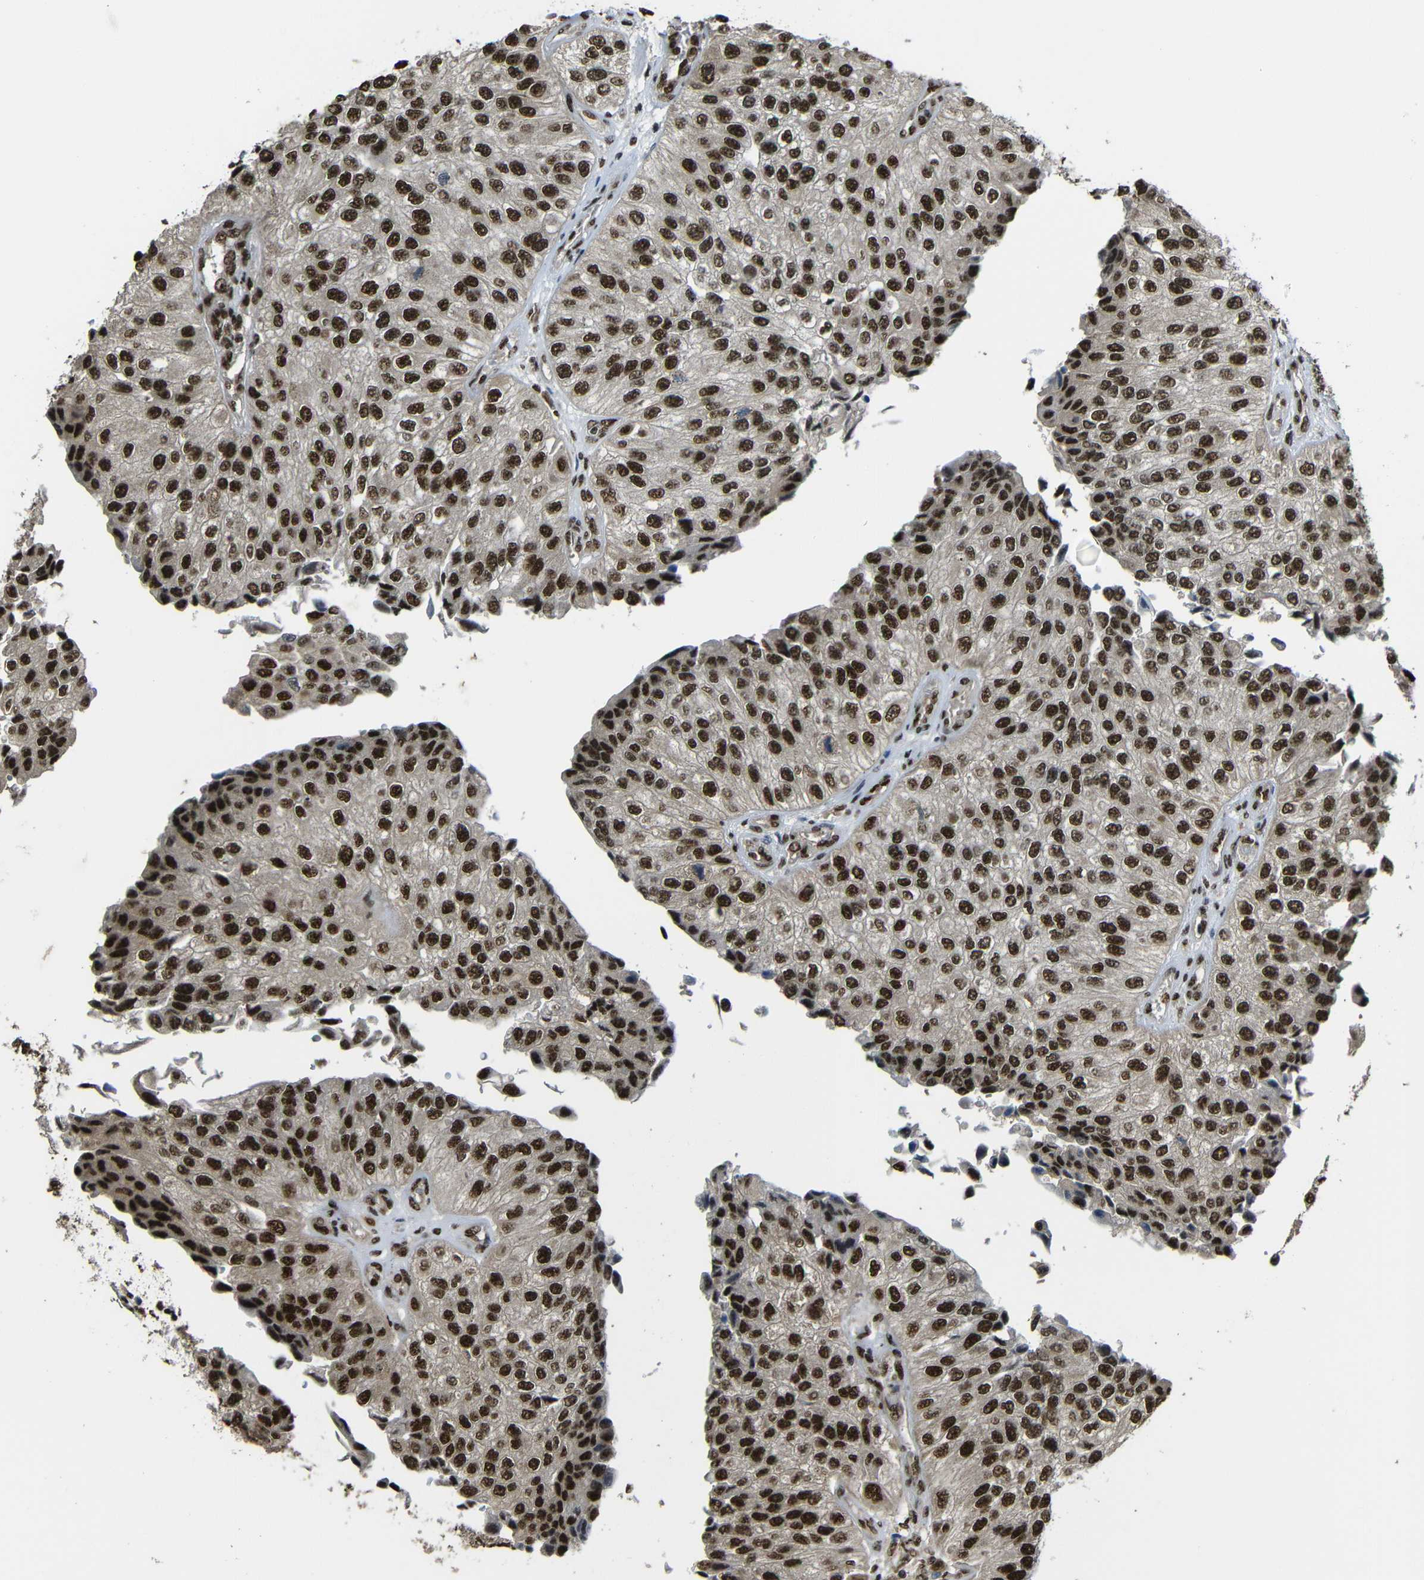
{"staining": {"intensity": "strong", "quantity": ">75%", "location": "nuclear"}, "tissue": "urothelial cancer", "cell_type": "Tumor cells", "image_type": "cancer", "snomed": [{"axis": "morphology", "description": "Urothelial carcinoma, High grade"}, {"axis": "topography", "description": "Kidney"}, {"axis": "topography", "description": "Urinary bladder"}], "caption": "A brown stain shows strong nuclear staining of a protein in human urothelial carcinoma (high-grade) tumor cells.", "gene": "TCF7L2", "patient": {"sex": "male", "age": 77}}